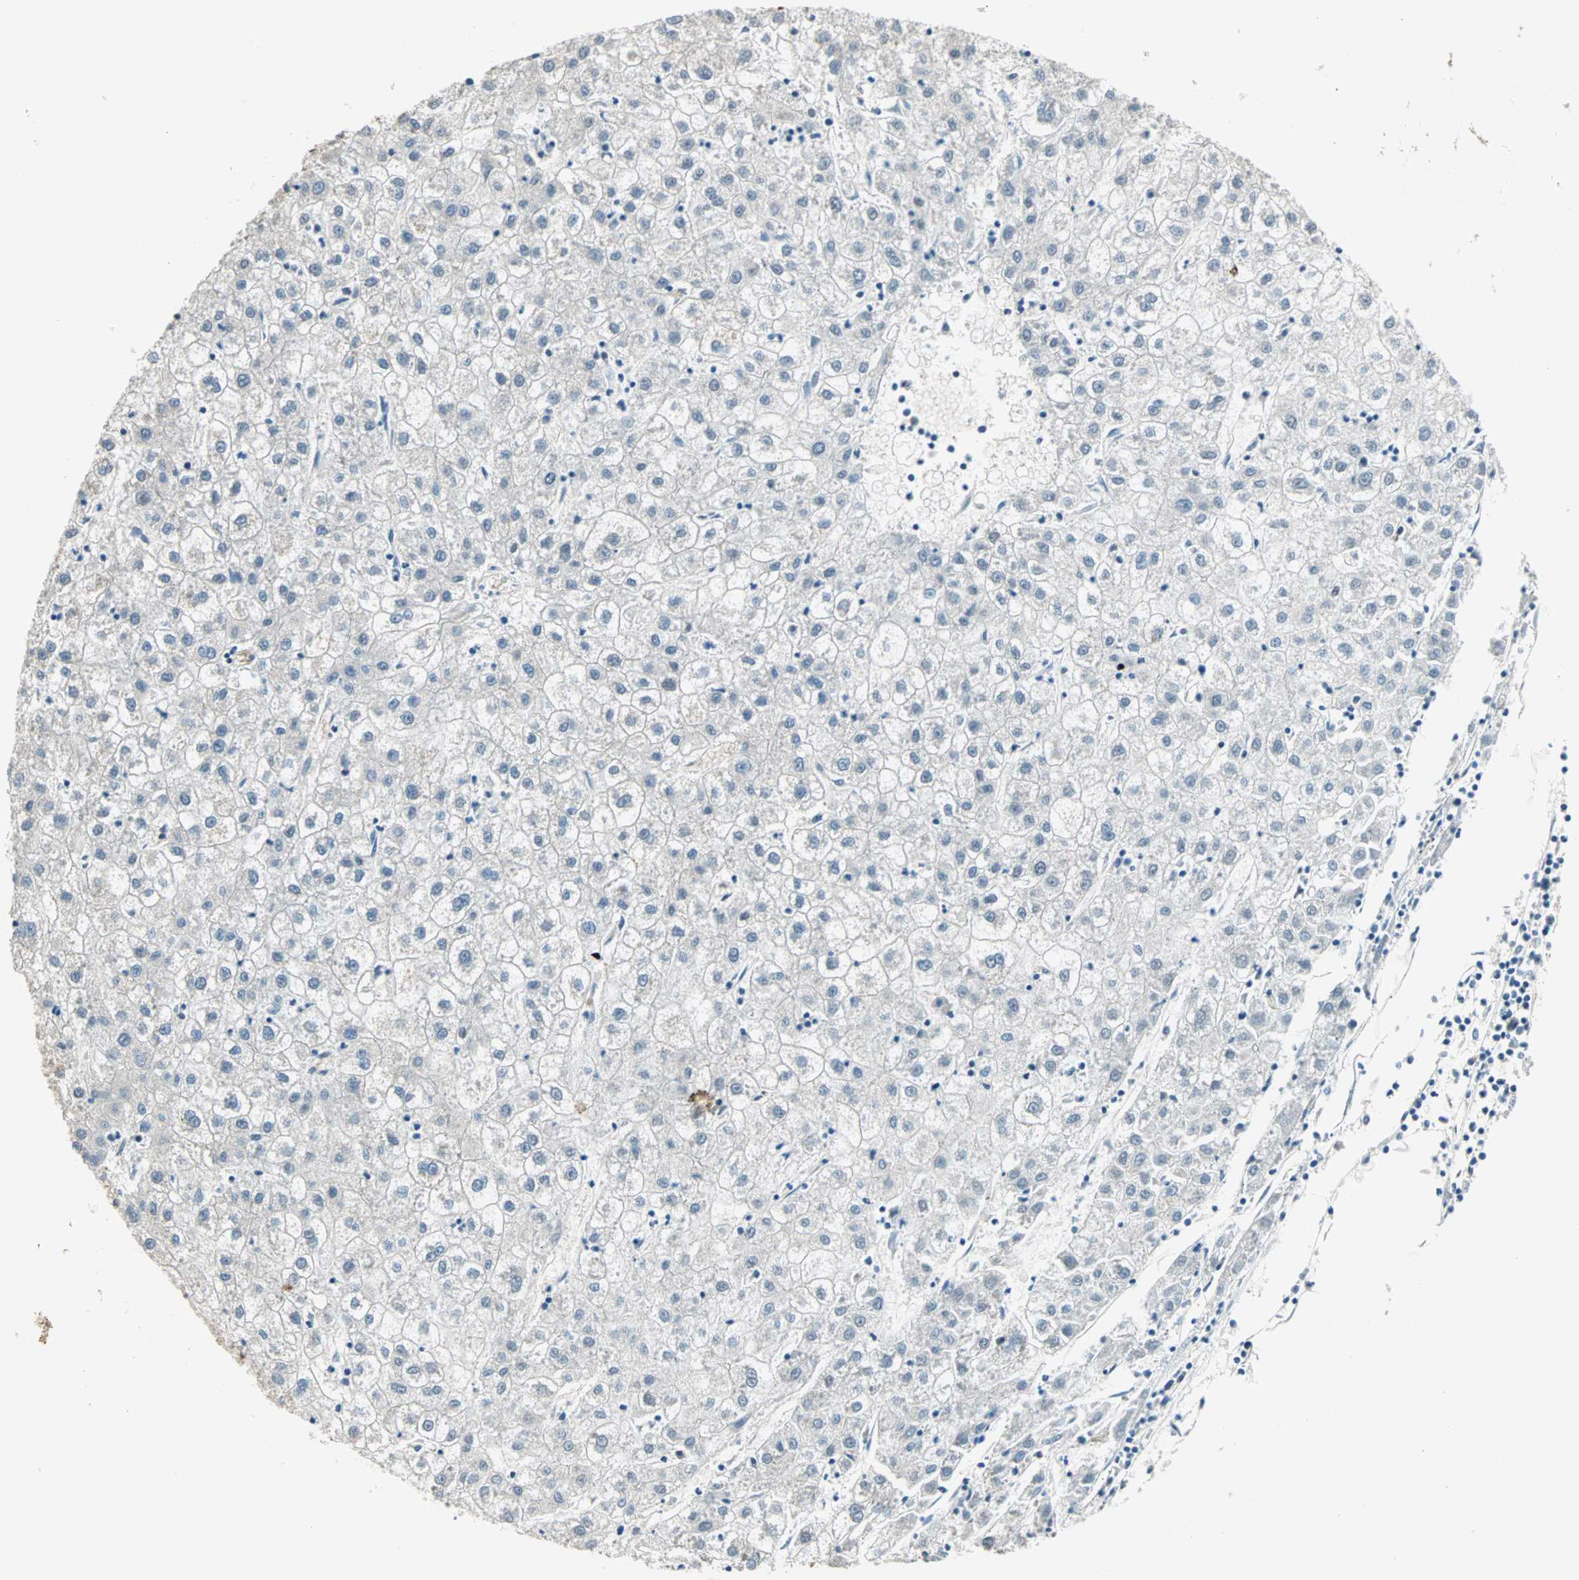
{"staining": {"intensity": "negative", "quantity": "none", "location": "none"}, "tissue": "liver cancer", "cell_type": "Tumor cells", "image_type": "cancer", "snomed": [{"axis": "morphology", "description": "Carcinoma, Hepatocellular, NOS"}, {"axis": "topography", "description": "Liver"}], "caption": "An image of hepatocellular carcinoma (liver) stained for a protein demonstrates no brown staining in tumor cells.", "gene": "MDC1", "patient": {"sex": "male", "age": 72}}